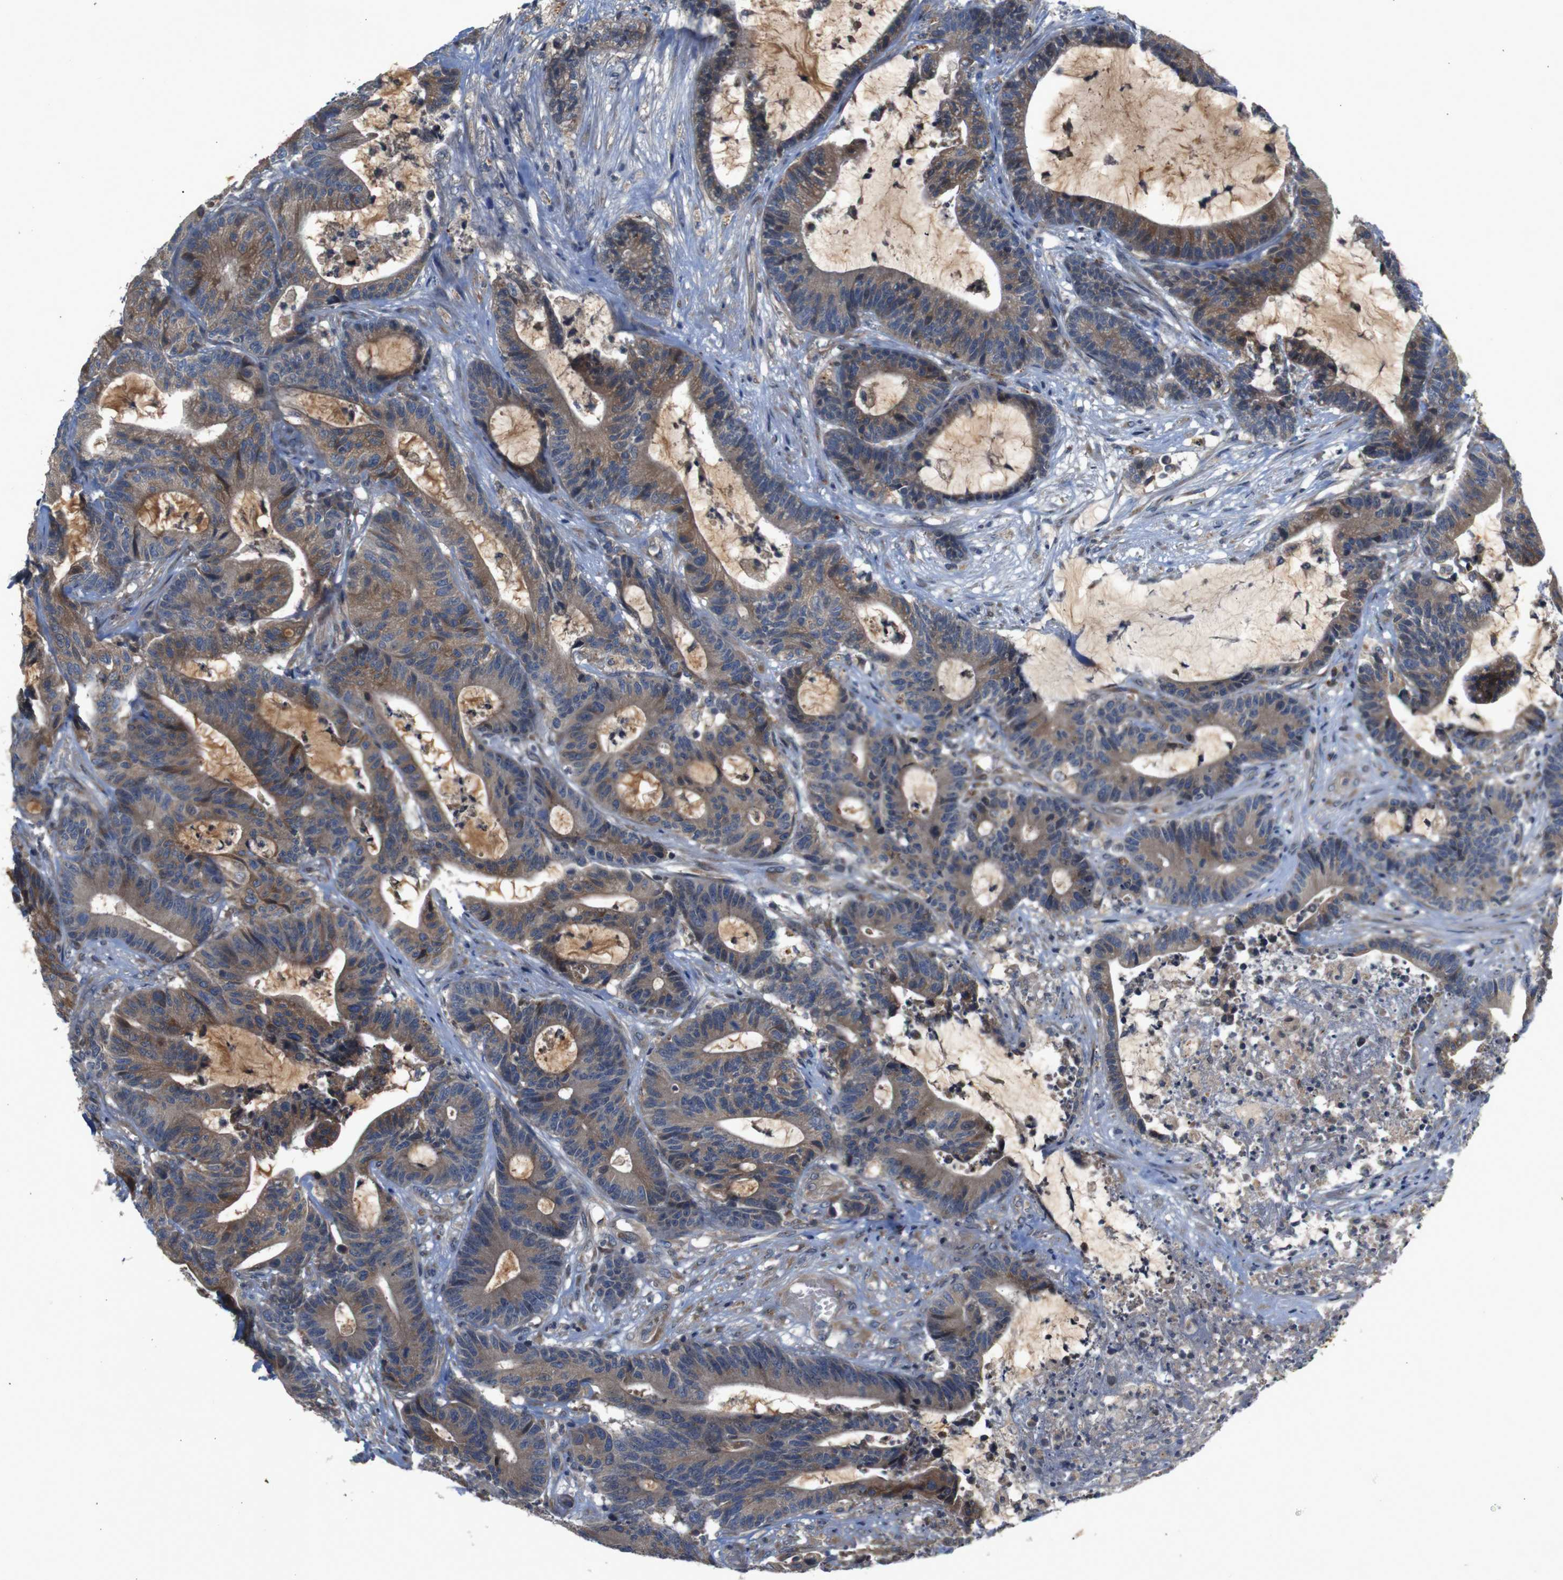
{"staining": {"intensity": "moderate", "quantity": ">75%", "location": "cytoplasmic/membranous"}, "tissue": "colorectal cancer", "cell_type": "Tumor cells", "image_type": "cancer", "snomed": [{"axis": "morphology", "description": "Adenocarcinoma, NOS"}, {"axis": "topography", "description": "Colon"}], "caption": "High-magnification brightfield microscopy of colorectal adenocarcinoma stained with DAB (brown) and counterstained with hematoxylin (blue). tumor cells exhibit moderate cytoplasmic/membranous positivity is identified in about>75% of cells.", "gene": "PTPN1", "patient": {"sex": "female", "age": 84}}